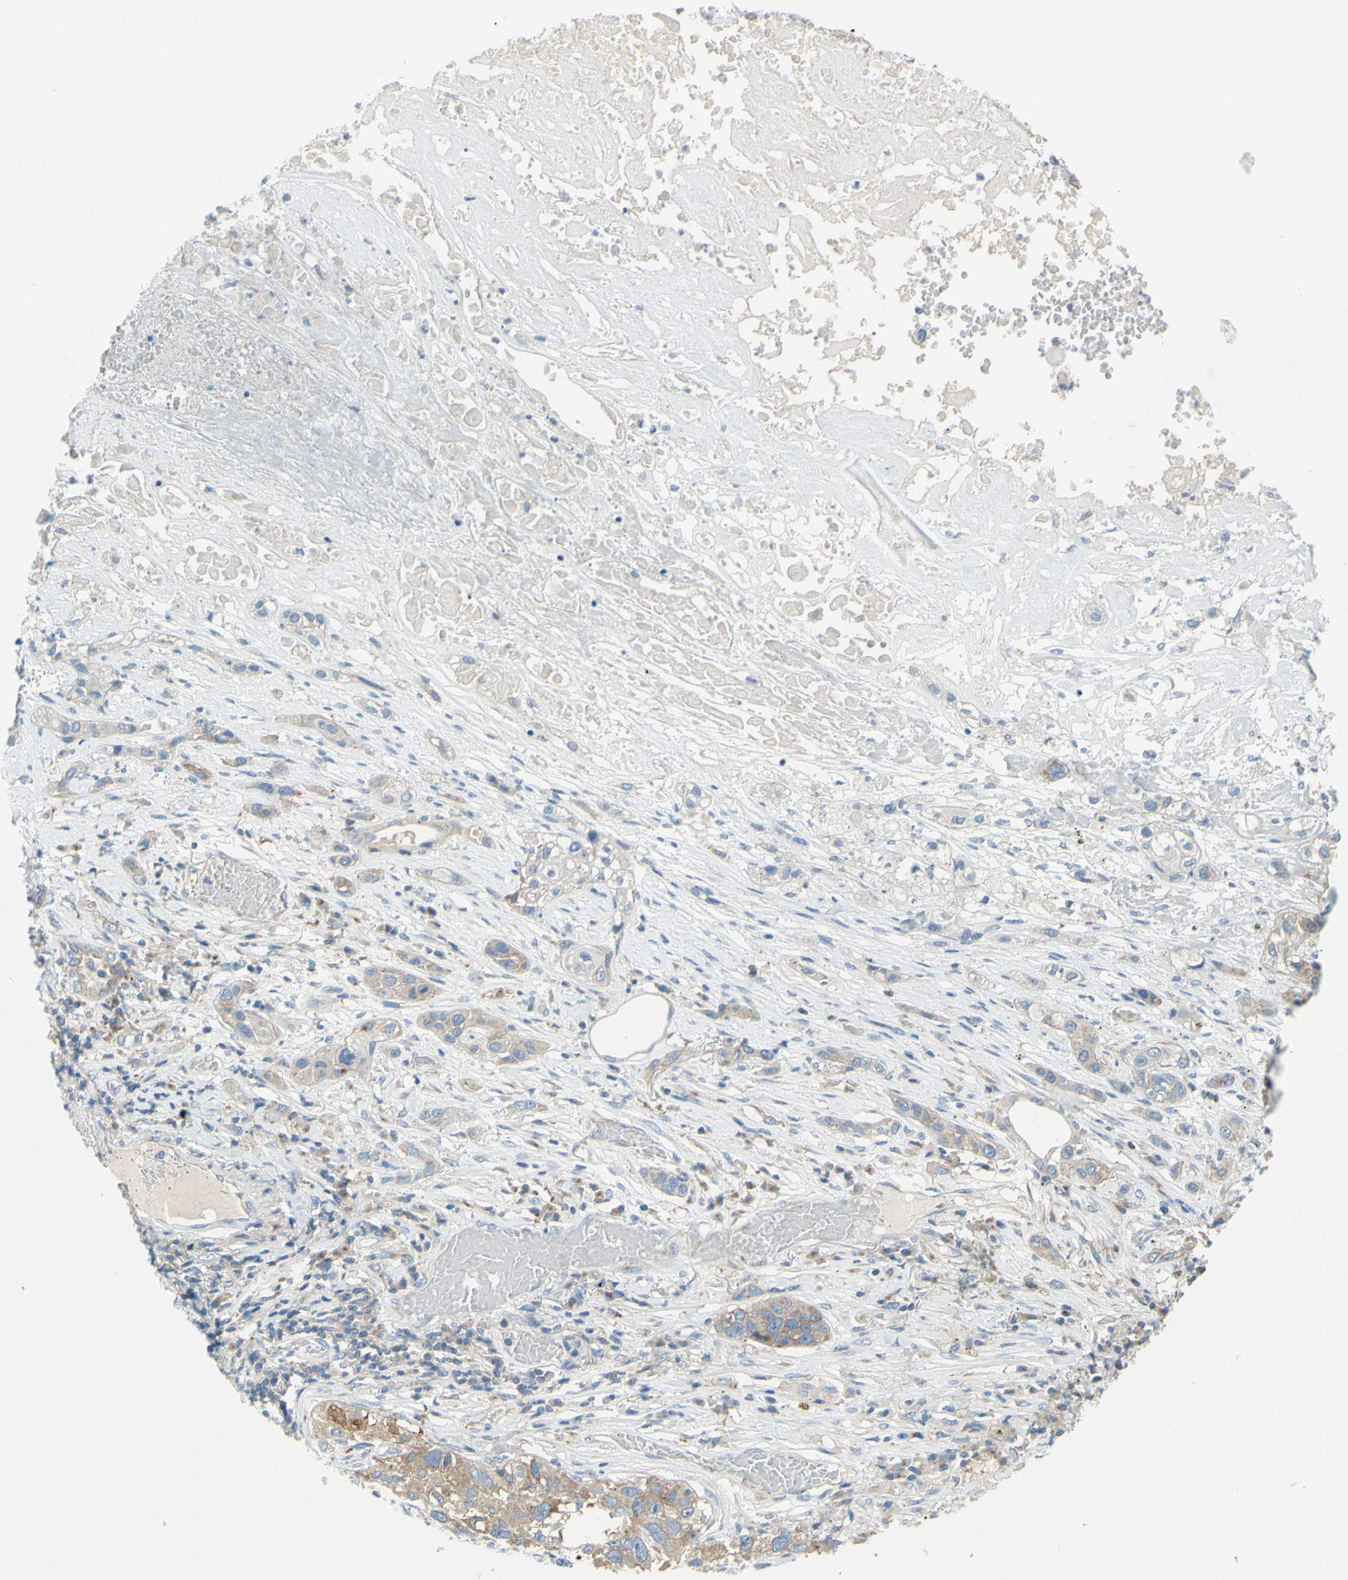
{"staining": {"intensity": "moderate", "quantity": ">75%", "location": "cytoplasmic/membranous"}, "tissue": "lung cancer", "cell_type": "Tumor cells", "image_type": "cancer", "snomed": [{"axis": "morphology", "description": "Squamous cell carcinoma, NOS"}, {"axis": "topography", "description": "Lung"}], "caption": "A brown stain highlights moderate cytoplasmic/membranous expression of a protein in lung squamous cell carcinoma tumor cells.", "gene": "FRMD4B", "patient": {"sex": "male", "age": 71}}